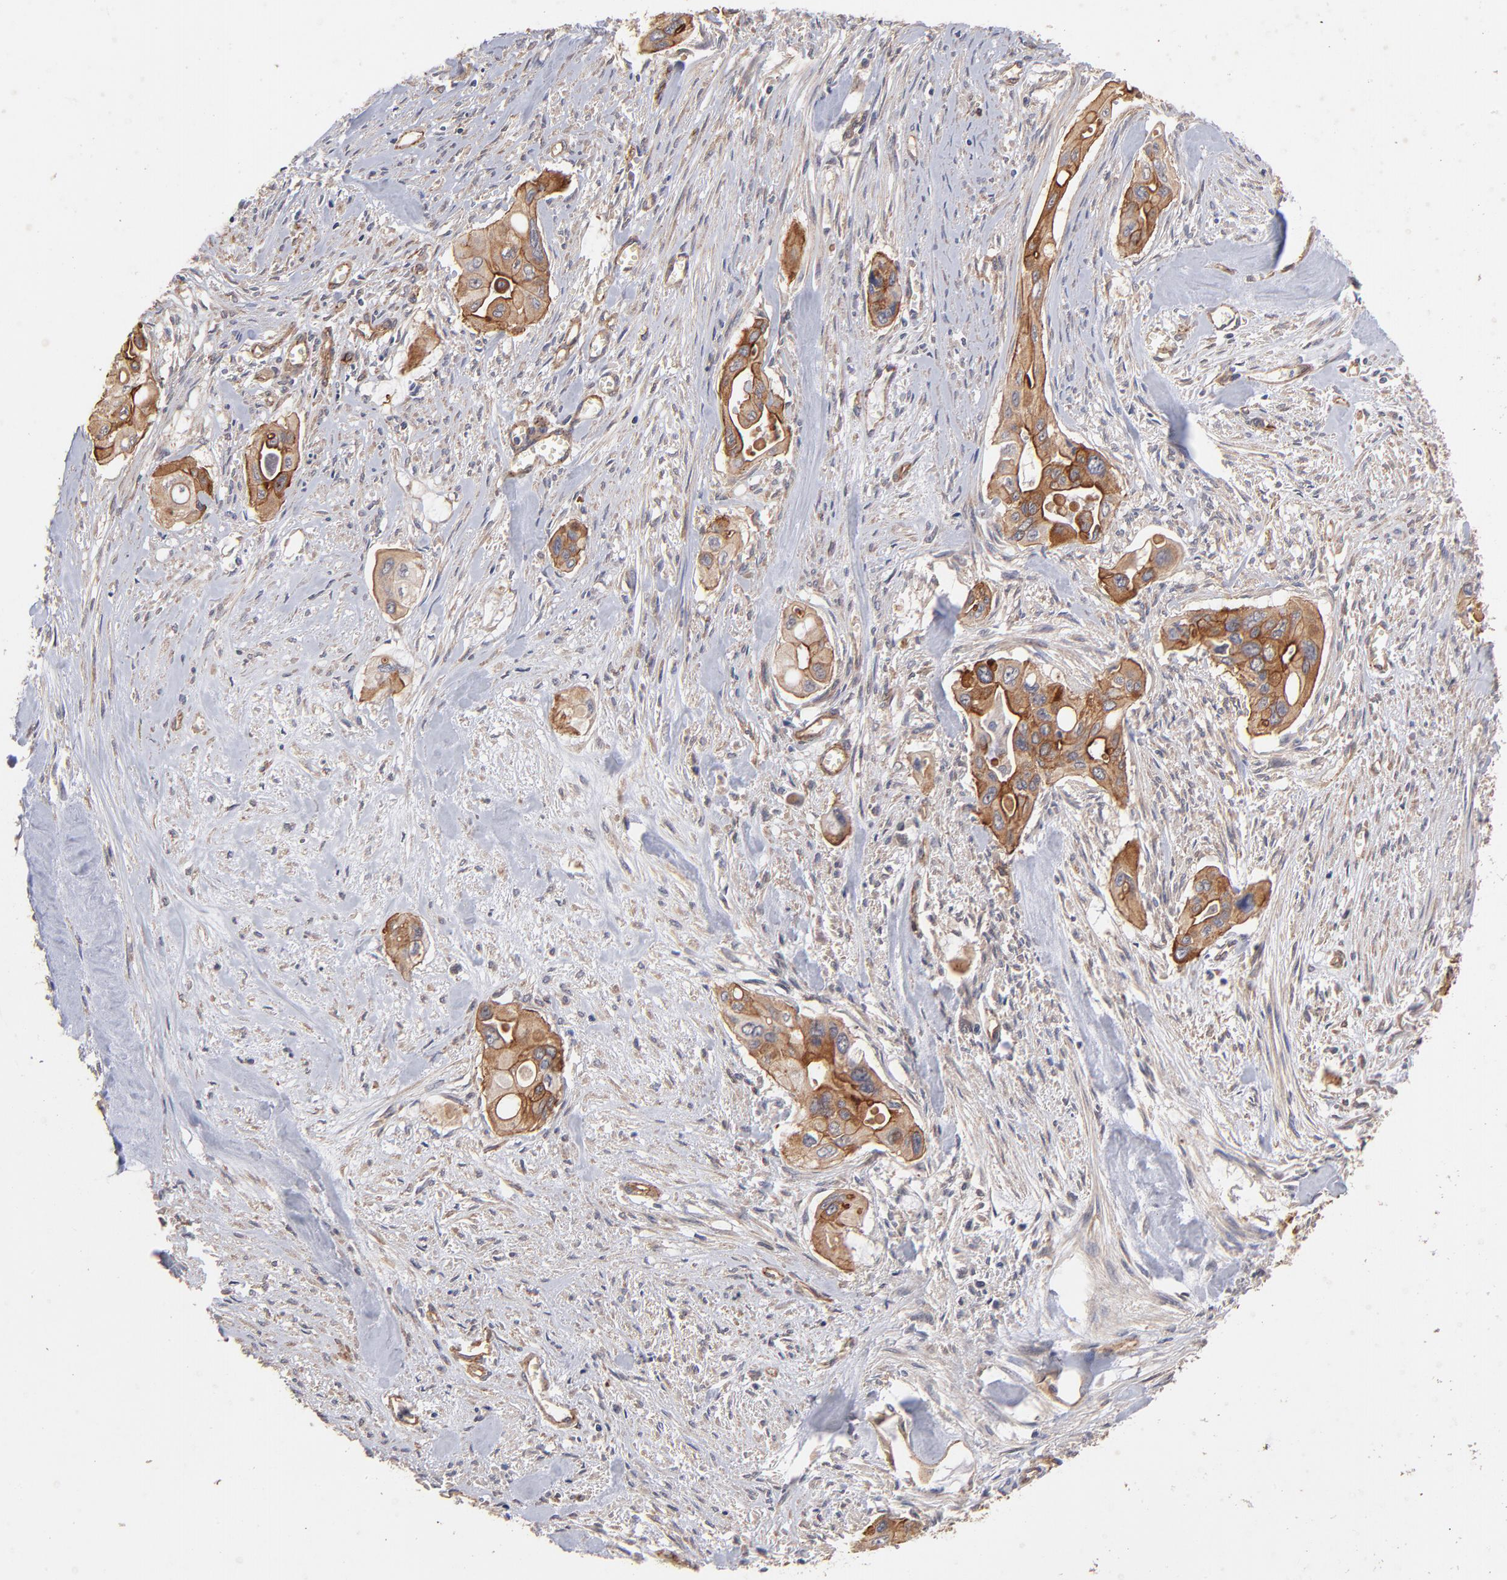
{"staining": {"intensity": "moderate", "quantity": ">75%", "location": "cytoplasmic/membranous"}, "tissue": "pancreatic cancer", "cell_type": "Tumor cells", "image_type": "cancer", "snomed": [{"axis": "morphology", "description": "Adenocarcinoma, NOS"}, {"axis": "topography", "description": "Pancreas"}], "caption": "Immunohistochemical staining of human pancreatic cancer (adenocarcinoma) exhibits medium levels of moderate cytoplasmic/membranous staining in about >75% of tumor cells.", "gene": "STAP2", "patient": {"sex": "male", "age": 77}}